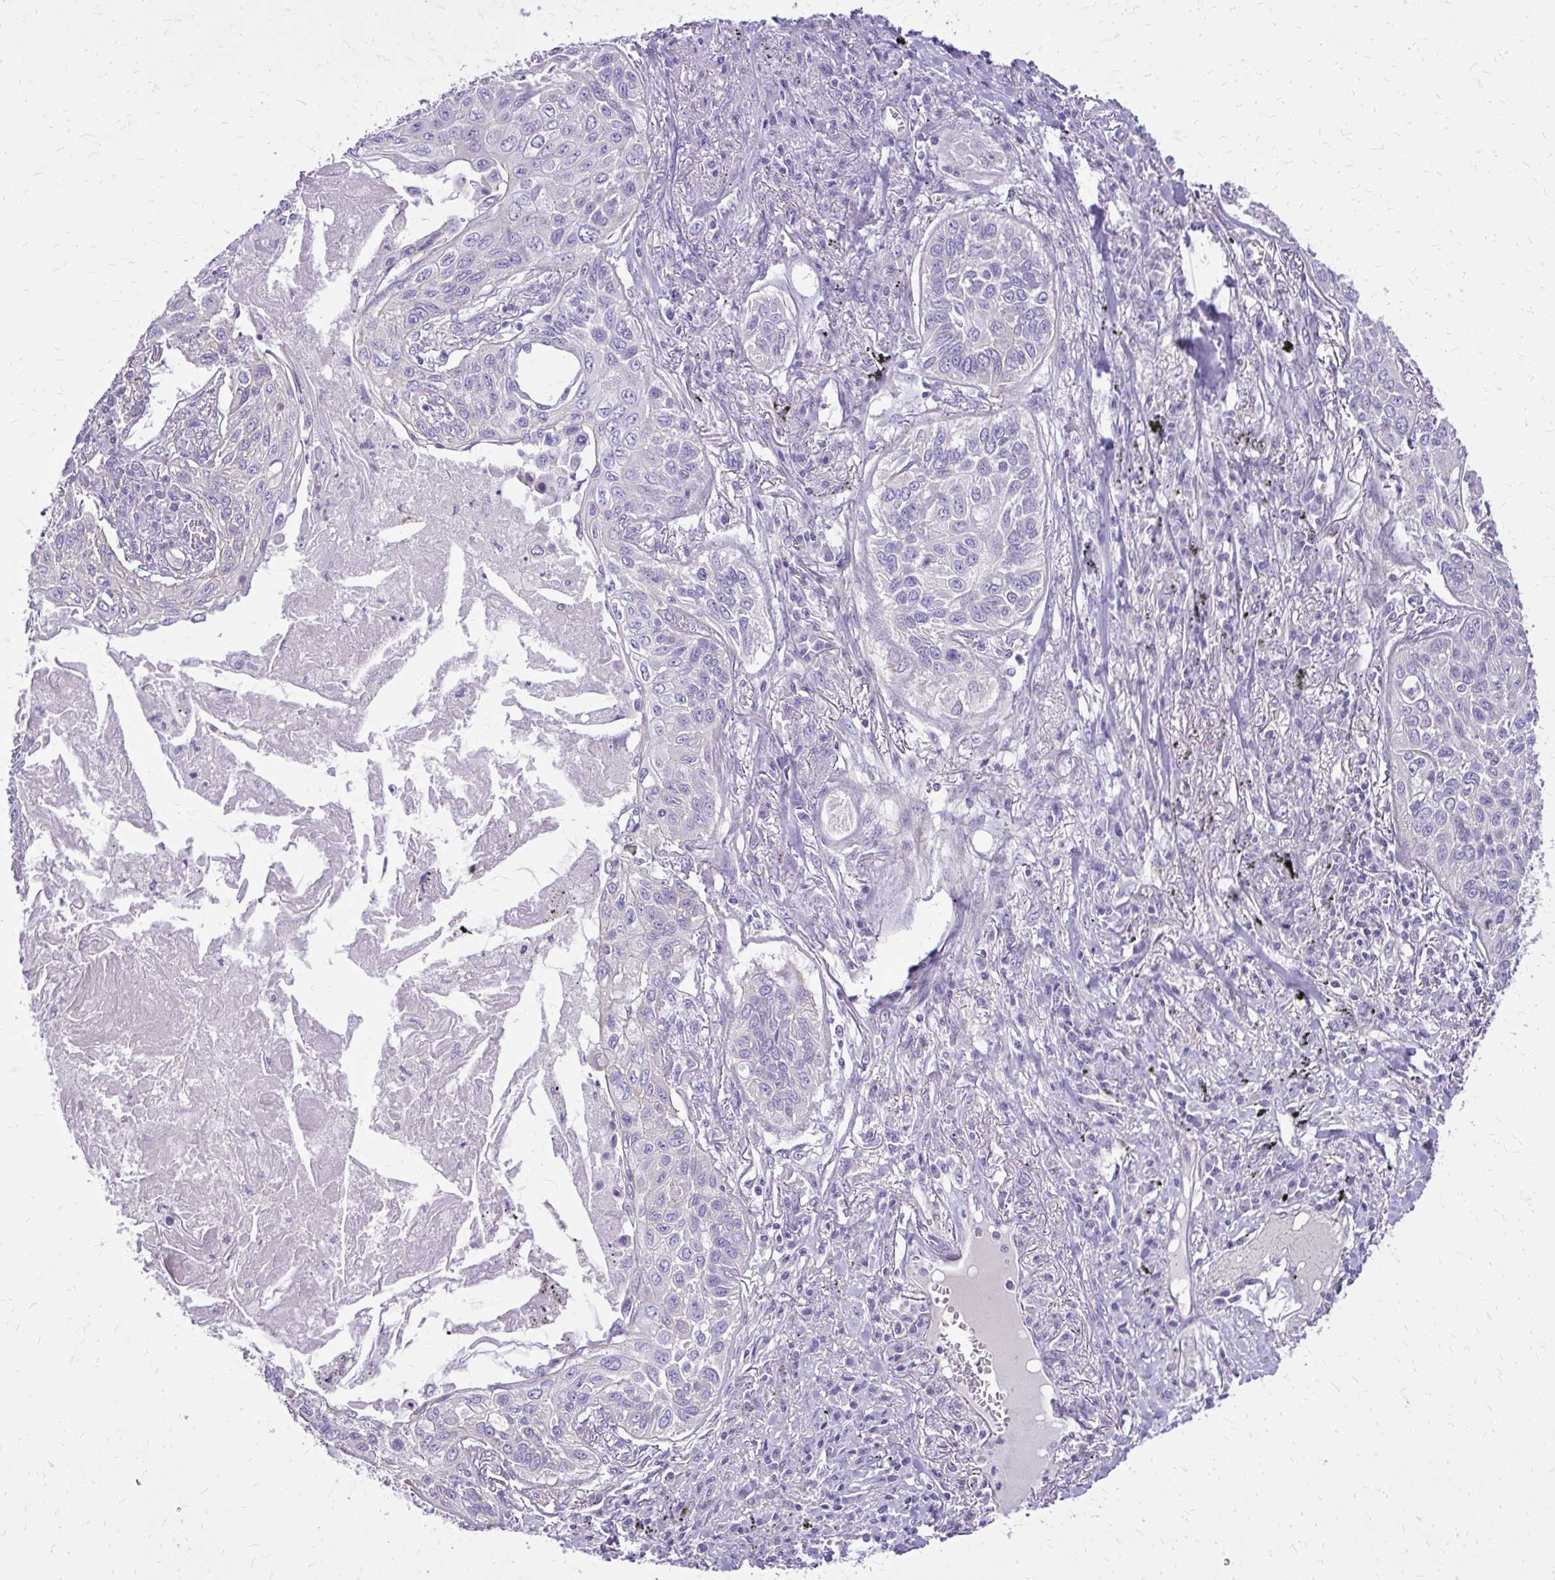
{"staining": {"intensity": "negative", "quantity": "none", "location": "none"}, "tissue": "lung cancer", "cell_type": "Tumor cells", "image_type": "cancer", "snomed": [{"axis": "morphology", "description": "Squamous cell carcinoma, NOS"}, {"axis": "topography", "description": "Lung"}], "caption": "An immunohistochemistry (IHC) histopathology image of lung cancer (squamous cell carcinoma) is shown. There is no staining in tumor cells of lung cancer (squamous cell carcinoma). (DAB immunohistochemistry visualized using brightfield microscopy, high magnification).", "gene": "RUNDC3B", "patient": {"sex": "male", "age": 75}}